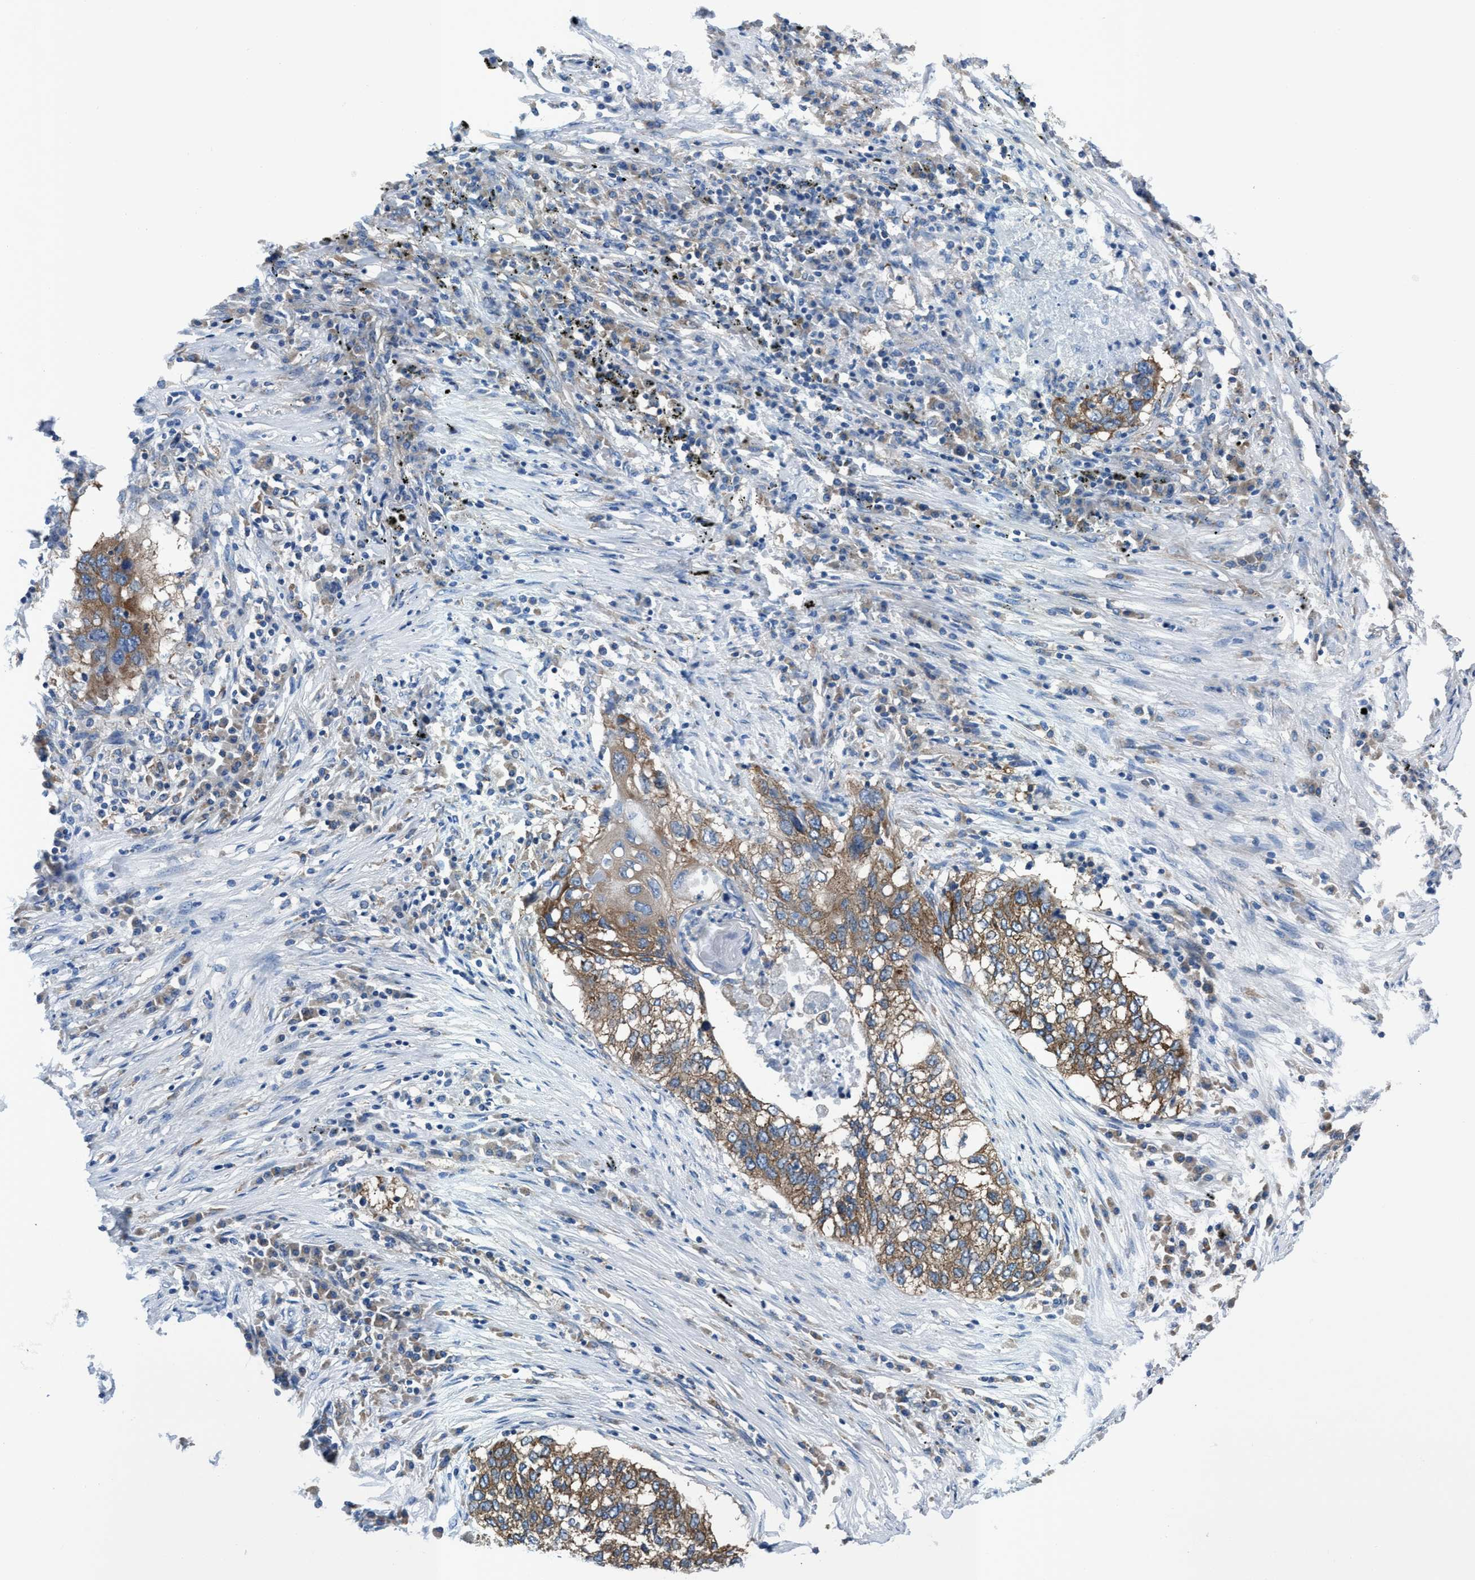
{"staining": {"intensity": "weak", "quantity": ">75%", "location": "cytoplasmic/membranous"}, "tissue": "lung cancer", "cell_type": "Tumor cells", "image_type": "cancer", "snomed": [{"axis": "morphology", "description": "Squamous cell carcinoma, NOS"}, {"axis": "topography", "description": "Lung"}], "caption": "A photomicrograph of human squamous cell carcinoma (lung) stained for a protein demonstrates weak cytoplasmic/membranous brown staining in tumor cells.", "gene": "NMT1", "patient": {"sex": "female", "age": 63}}